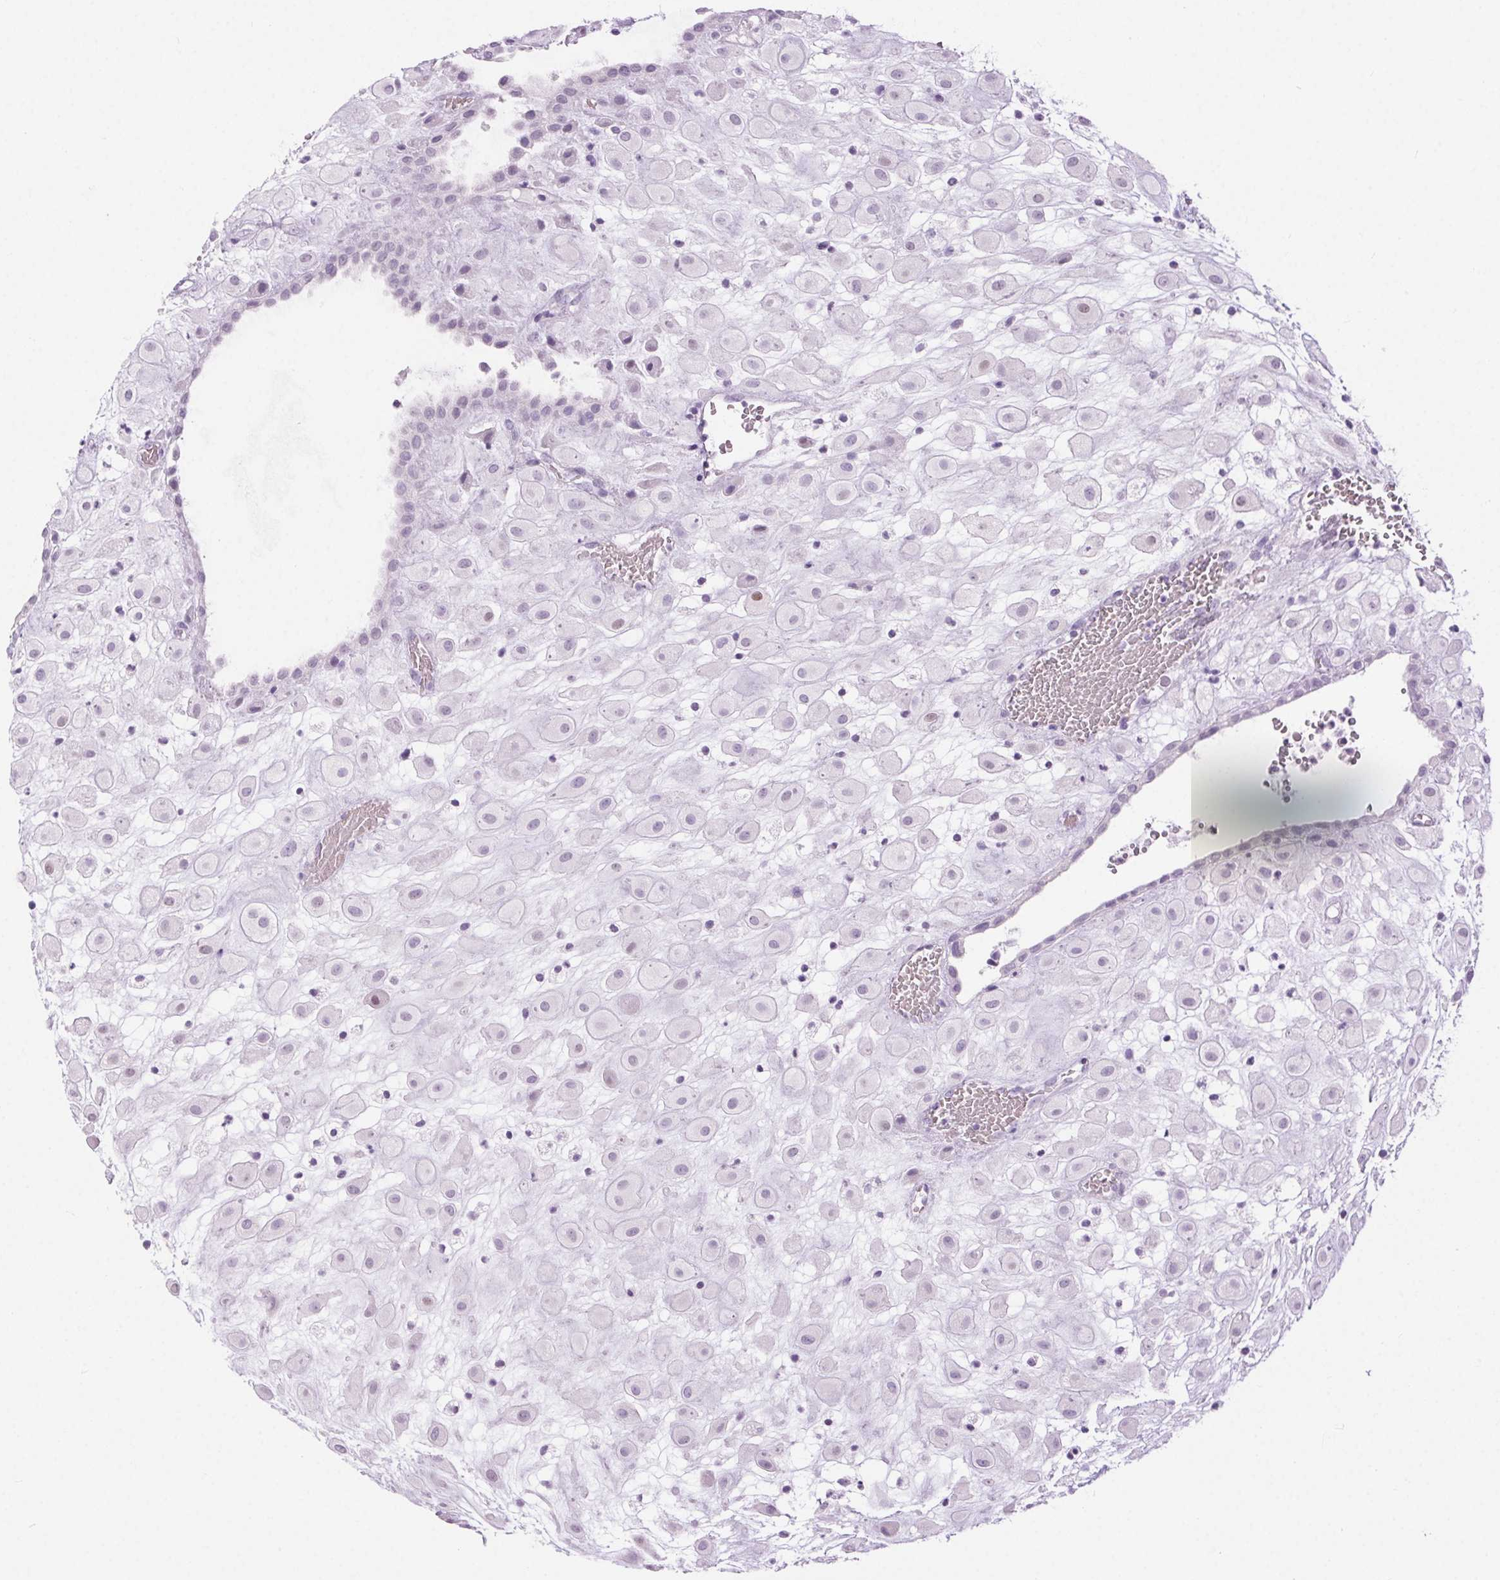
{"staining": {"intensity": "negative", "quantity": "none", "location": "none"}, "tissue": "placenta", "cell_type": "Decidual cells", "image_type": "normal", "snomed": [{"axis": "morphology", "description": "Normal tissue, NOS"}, {"axis": "topography", "description": "Placenta"}], "caption": "Immunohistochemistry (IHC) micrograph of benign placenta: placenta stained with DAB (3,3'-diaminobenzidine) demonstrates no significant protein staining in decidual cells.", "gene": "BEND2", "patient": {"sex": "female", "age": 24}}